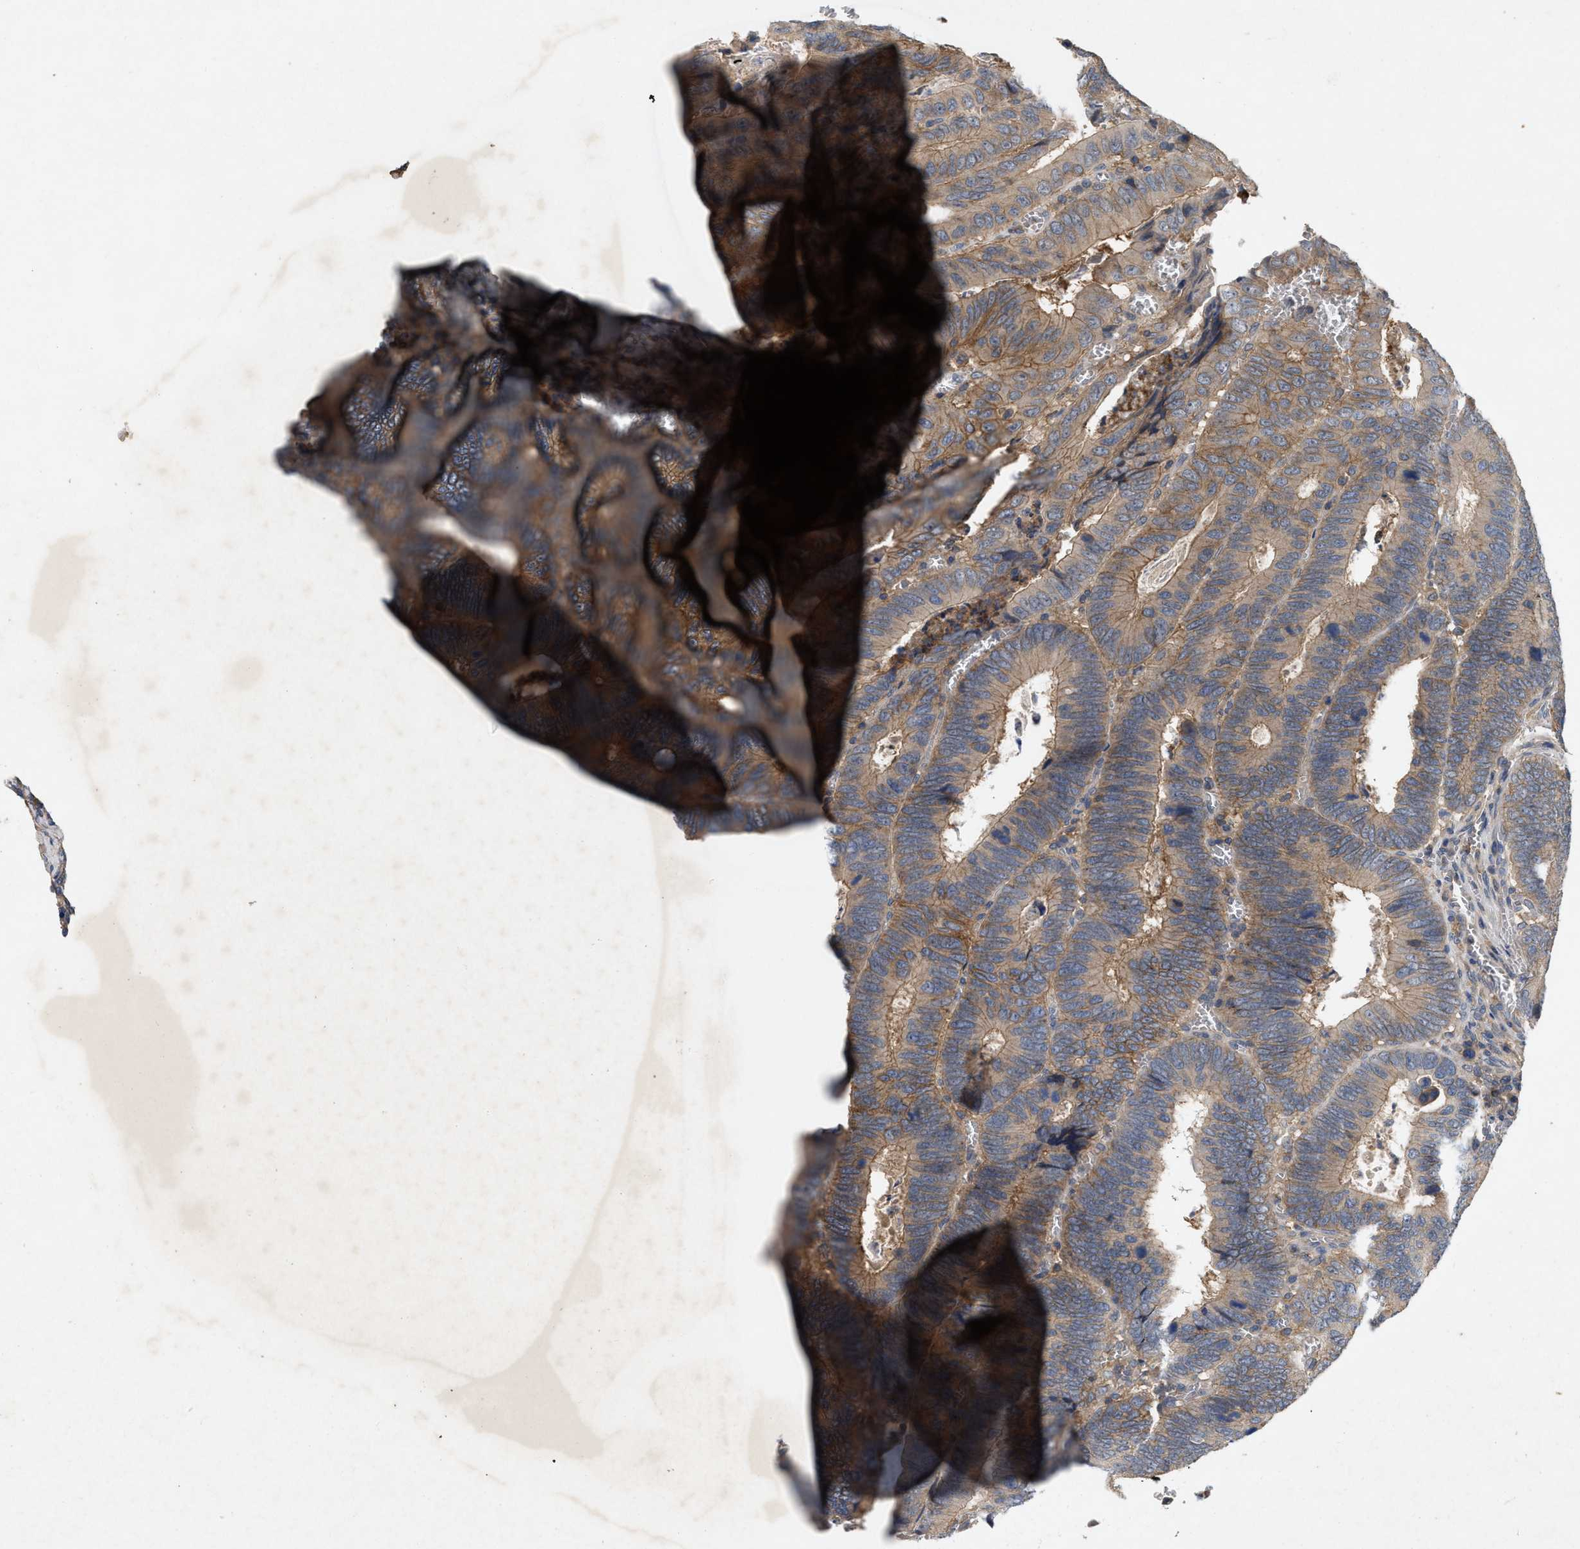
{"staining": {"intensity": "moderate", "quantity": ">75%", "location": "cytoplasmic/membranous"}, "tissue": "colorectal cancer", "cell_type": "Tumor cells", "image_type": "cancer", "snomed": [{"axis": "morphology", "description": "Inflammation, NOS"}, {"axis": "morphology", "description": "Adenocarcinoma, NOS"}, {"axis": "topography", "description": "Colon"}], "caption": "Colorectal cancer stained for a protein exhibits moderate cytoplasmic/membranous positivity in tumor cells.", "gene": "LPAR2", "patient": {"sex": "male", "age": 72}}